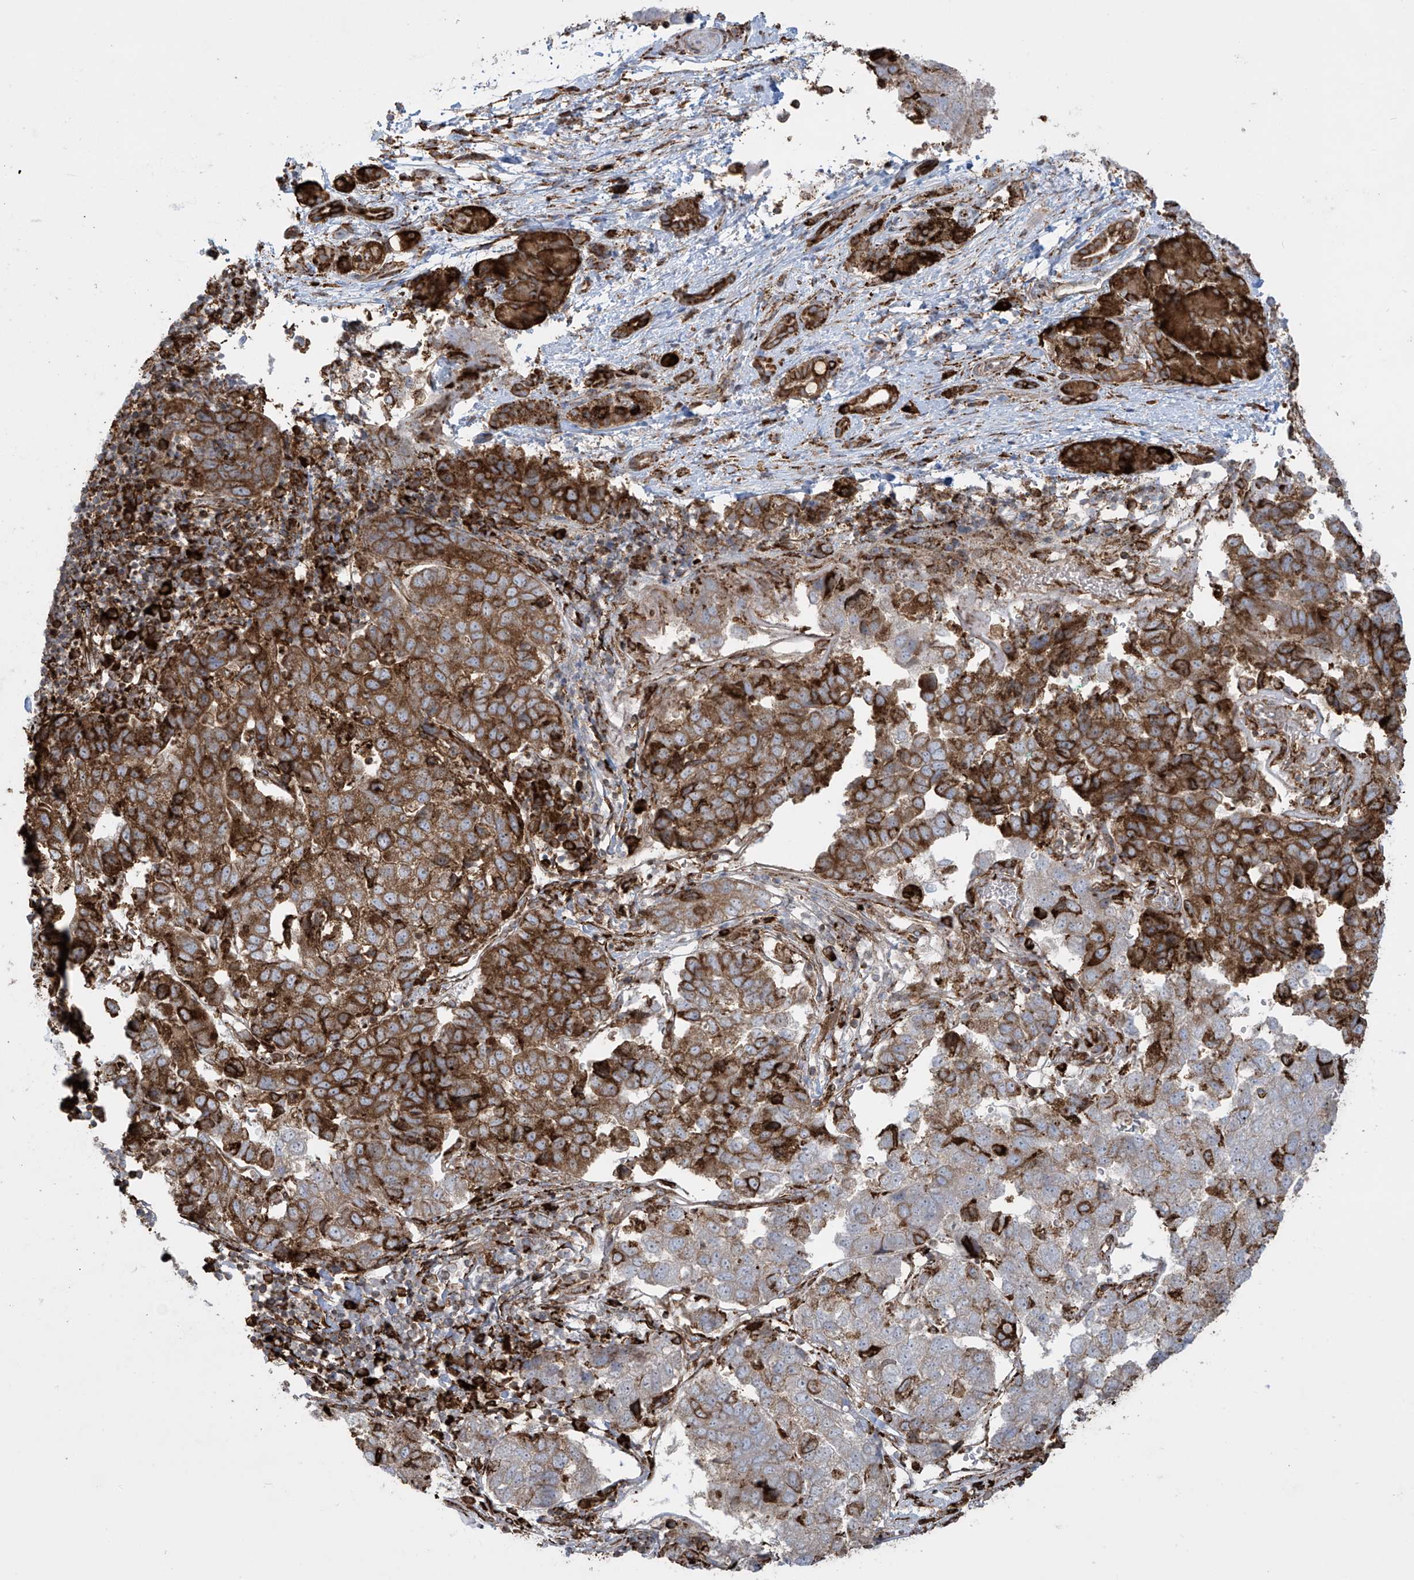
{"staining": {"intensity": "strong", "quantity": "25%-75%", "location": "cytoplasmic/membranous"}, "tissue": "pancreatic cancer", "cell_type": "Tumor cells", "image_type": "cancer", "snomed": [{"axis": "morphology", "description": "Adenocarcinoma, NOS"}, {"axis": "topography", "description": "Pancreas"}], "caption": "Protein expression by immunohistochemistry exhibits strong cytoplasmic/membranous staining in about 25%-75% of tumor cells in pancreatic adenocarcinoma. Nuclei are stained in blue.", "gene": "MX1", "patient": {"sex": "female", "age": 61}}